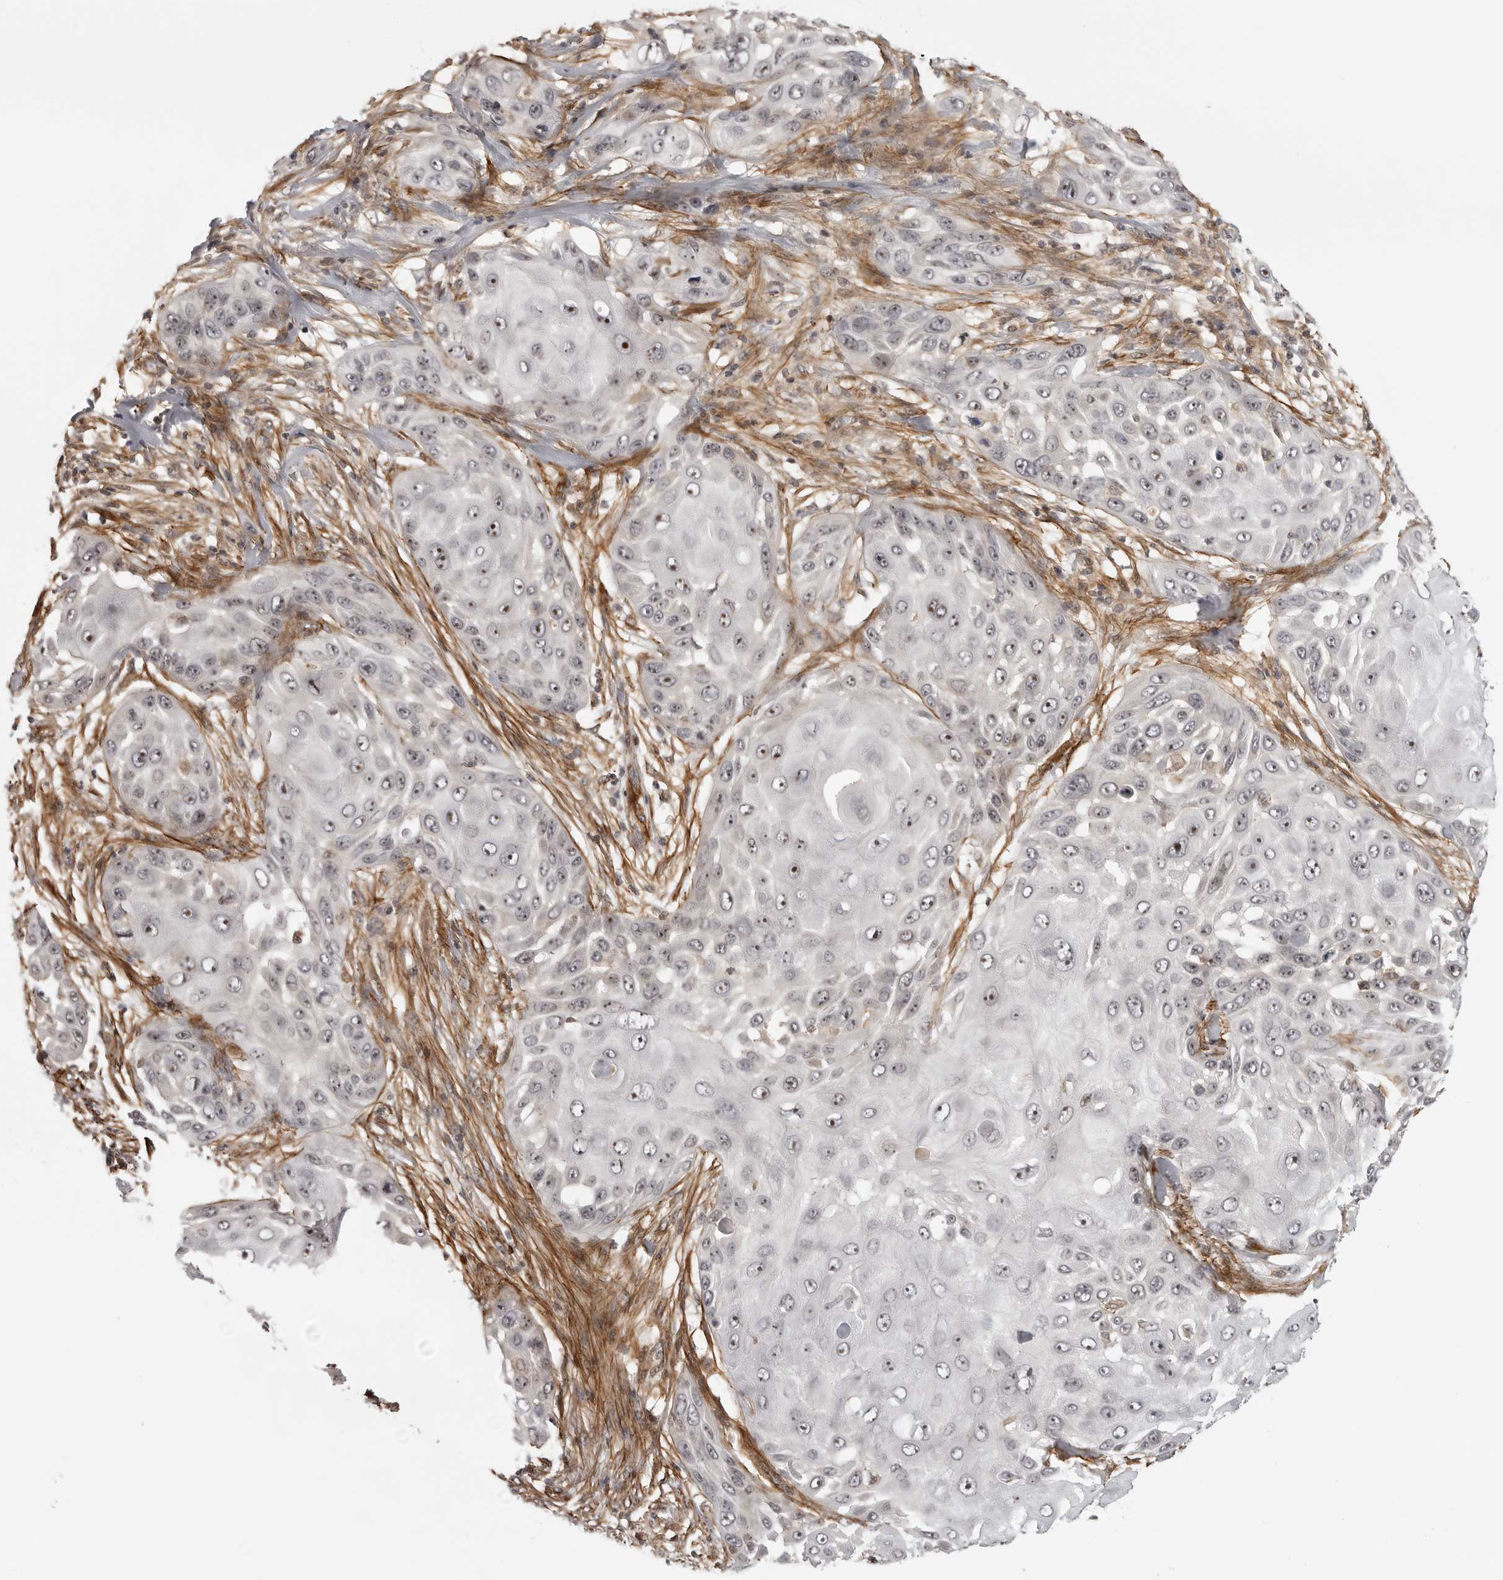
{"staining": {"intensity": "moderate", "quantity": ">75%", "location": "nuclear"}, "tissue": "skin cancer", "cell_type": "Tumor cells", "image_type": "cancer", "snomed": [{"axis": "morphology", "description": "Squamous cell carcinoma, NOS"}, {"axis": "topography", "description": "Skin"}], "caption": "High-power microscopy captured an immunohistochemistry histopathology image of squamous cell carcinoma (skin), revealing moderate nuclear expression in approximately >75% of tumor cells.", "gene": "TUT4", "patient": {"sex": "female", "age": 44}}